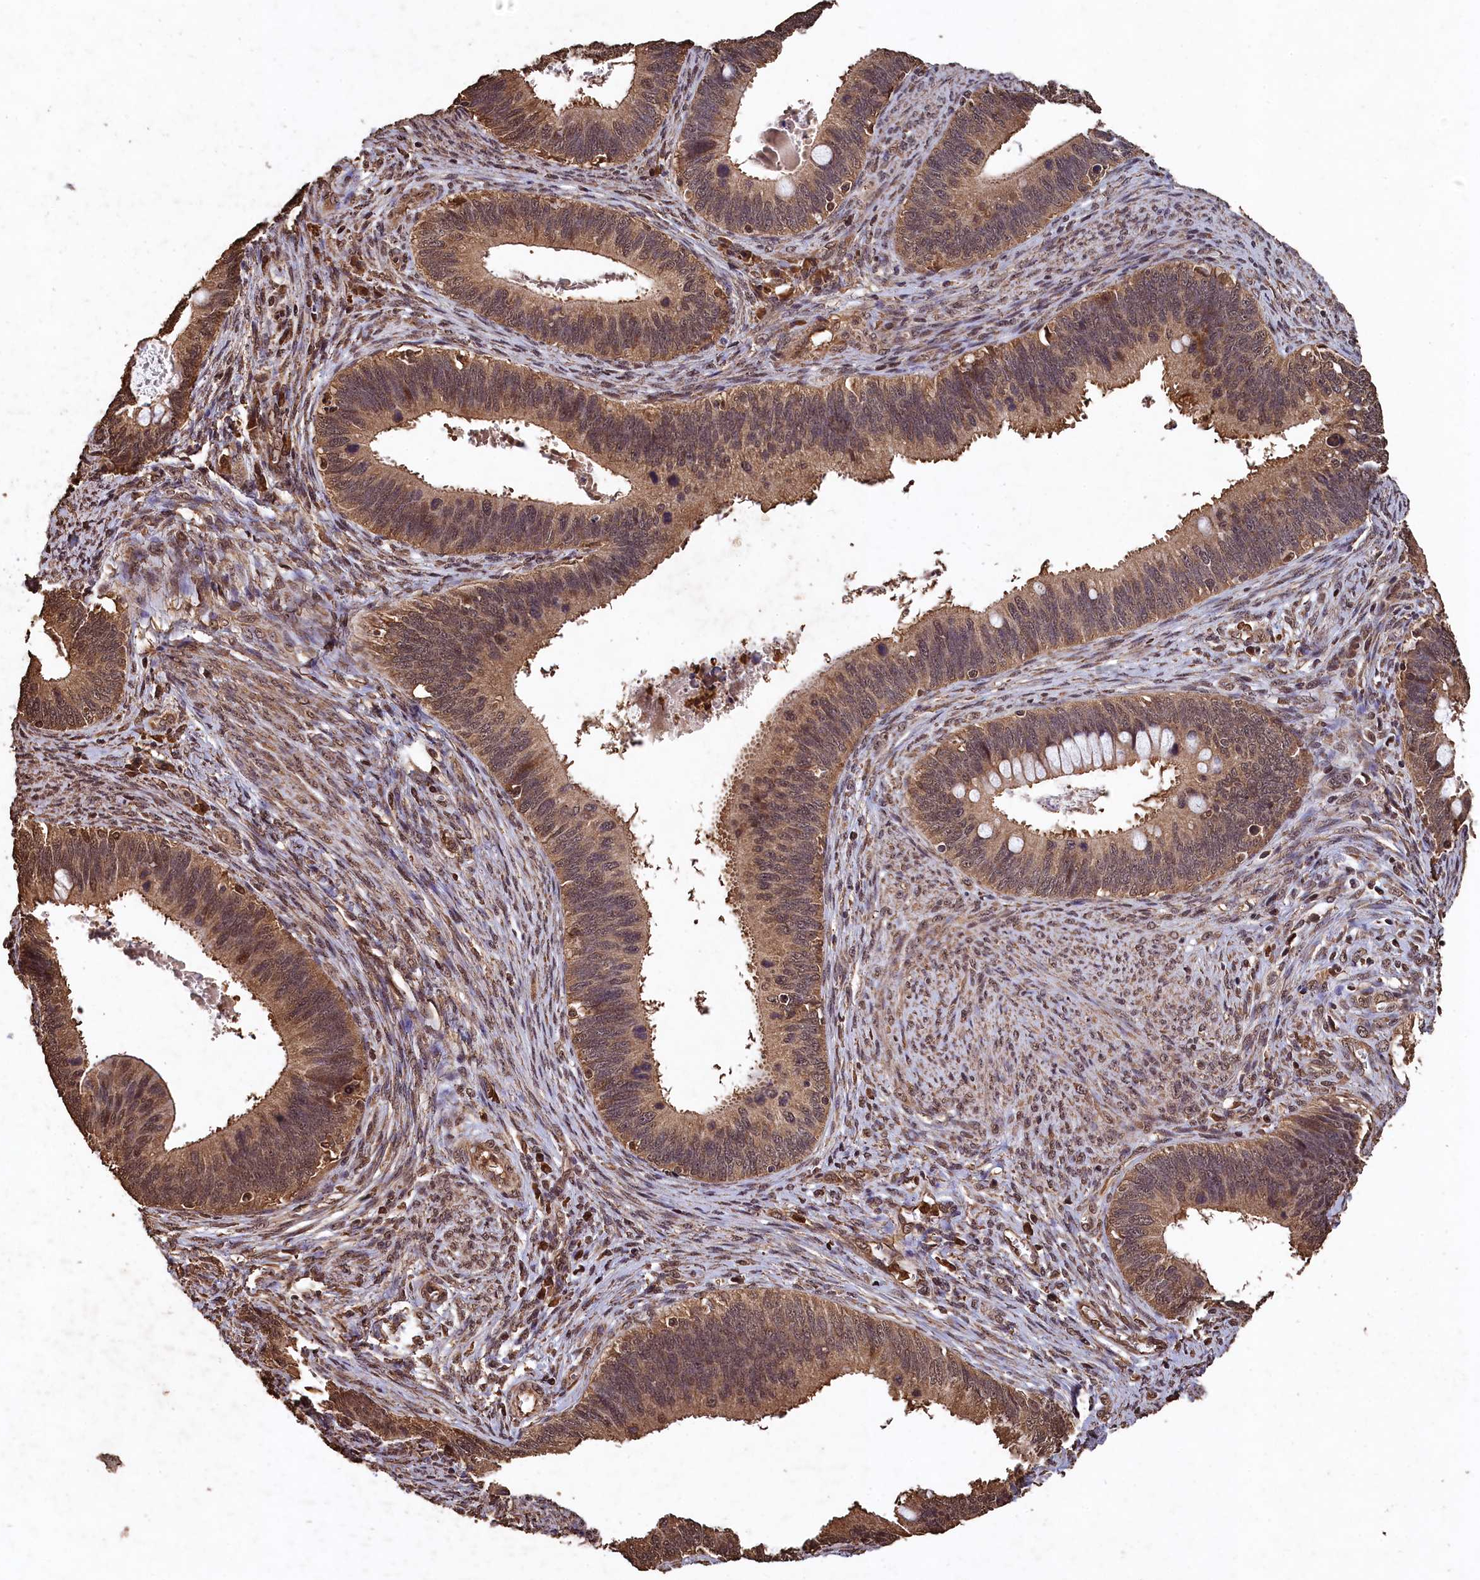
{"staining": {"intensity": "moderate", "quantity": ">75%", "location": "cytoplasmic/membranous,nuclear"}, "tissue": "cervical cancer", "cell_type": "Tumor cells", "image_type": "cancer", "snomed": [{"axis": "morphology", "description": "Adenocarcinoma, NOS"}, {"axis": "topography", "description": "Cervix"}], "caption": "The micrograph displays staining of cervical adenocarcinoma, revealing moderate cytoplasmic/membranous and nuclear protein positivity (brown color) within tumor cells. The protein is shown in brown color, while the nuclei are stained blue.", "gene": "CEP57L1", "patient": {"sex": "female", "age": 42}}